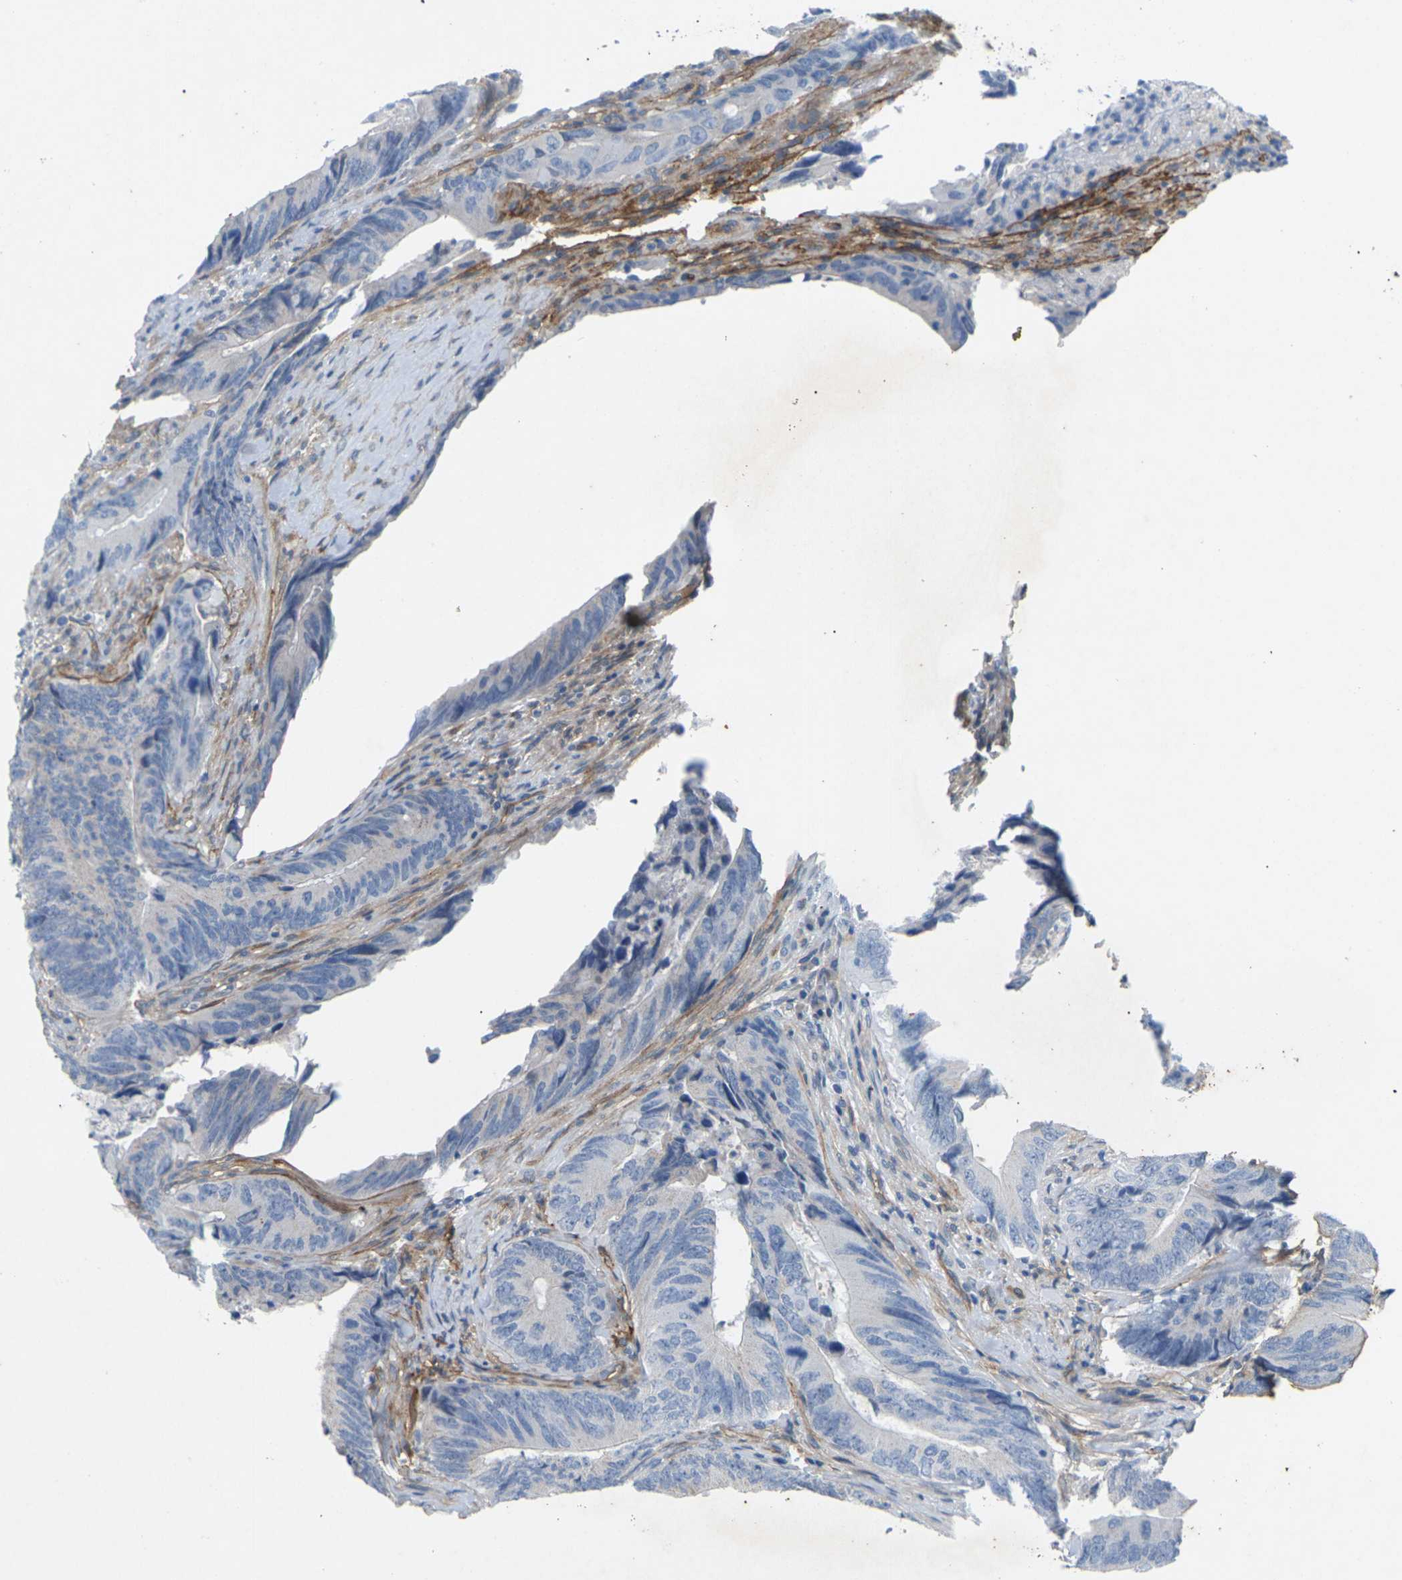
{"staining": {"intensity": "negative", "quantity": "none", "location": "none"}, "tissue": "colorectal cancer", "cell_type": "Tumor cells", "image_type": "cancer", "snomed": [{"axis": "morphology", "description": "Normal tissue, NOS"}, {"axis": "morphology", "description": "Adenocarcinoma, NOS"}, {"axis": "topography", "description": "Colon"}], "caption": "An image of human colorectal cancer is negative for staining in tumor cells. (Stains: DAB (3,3'-diaminobenzidine) IHC with hematoxylin counter stain, Microscopy: brightfield microscopy at high magnification).", "gene": "ITGA5", "patient": {"sex": "male", "age": 56}}